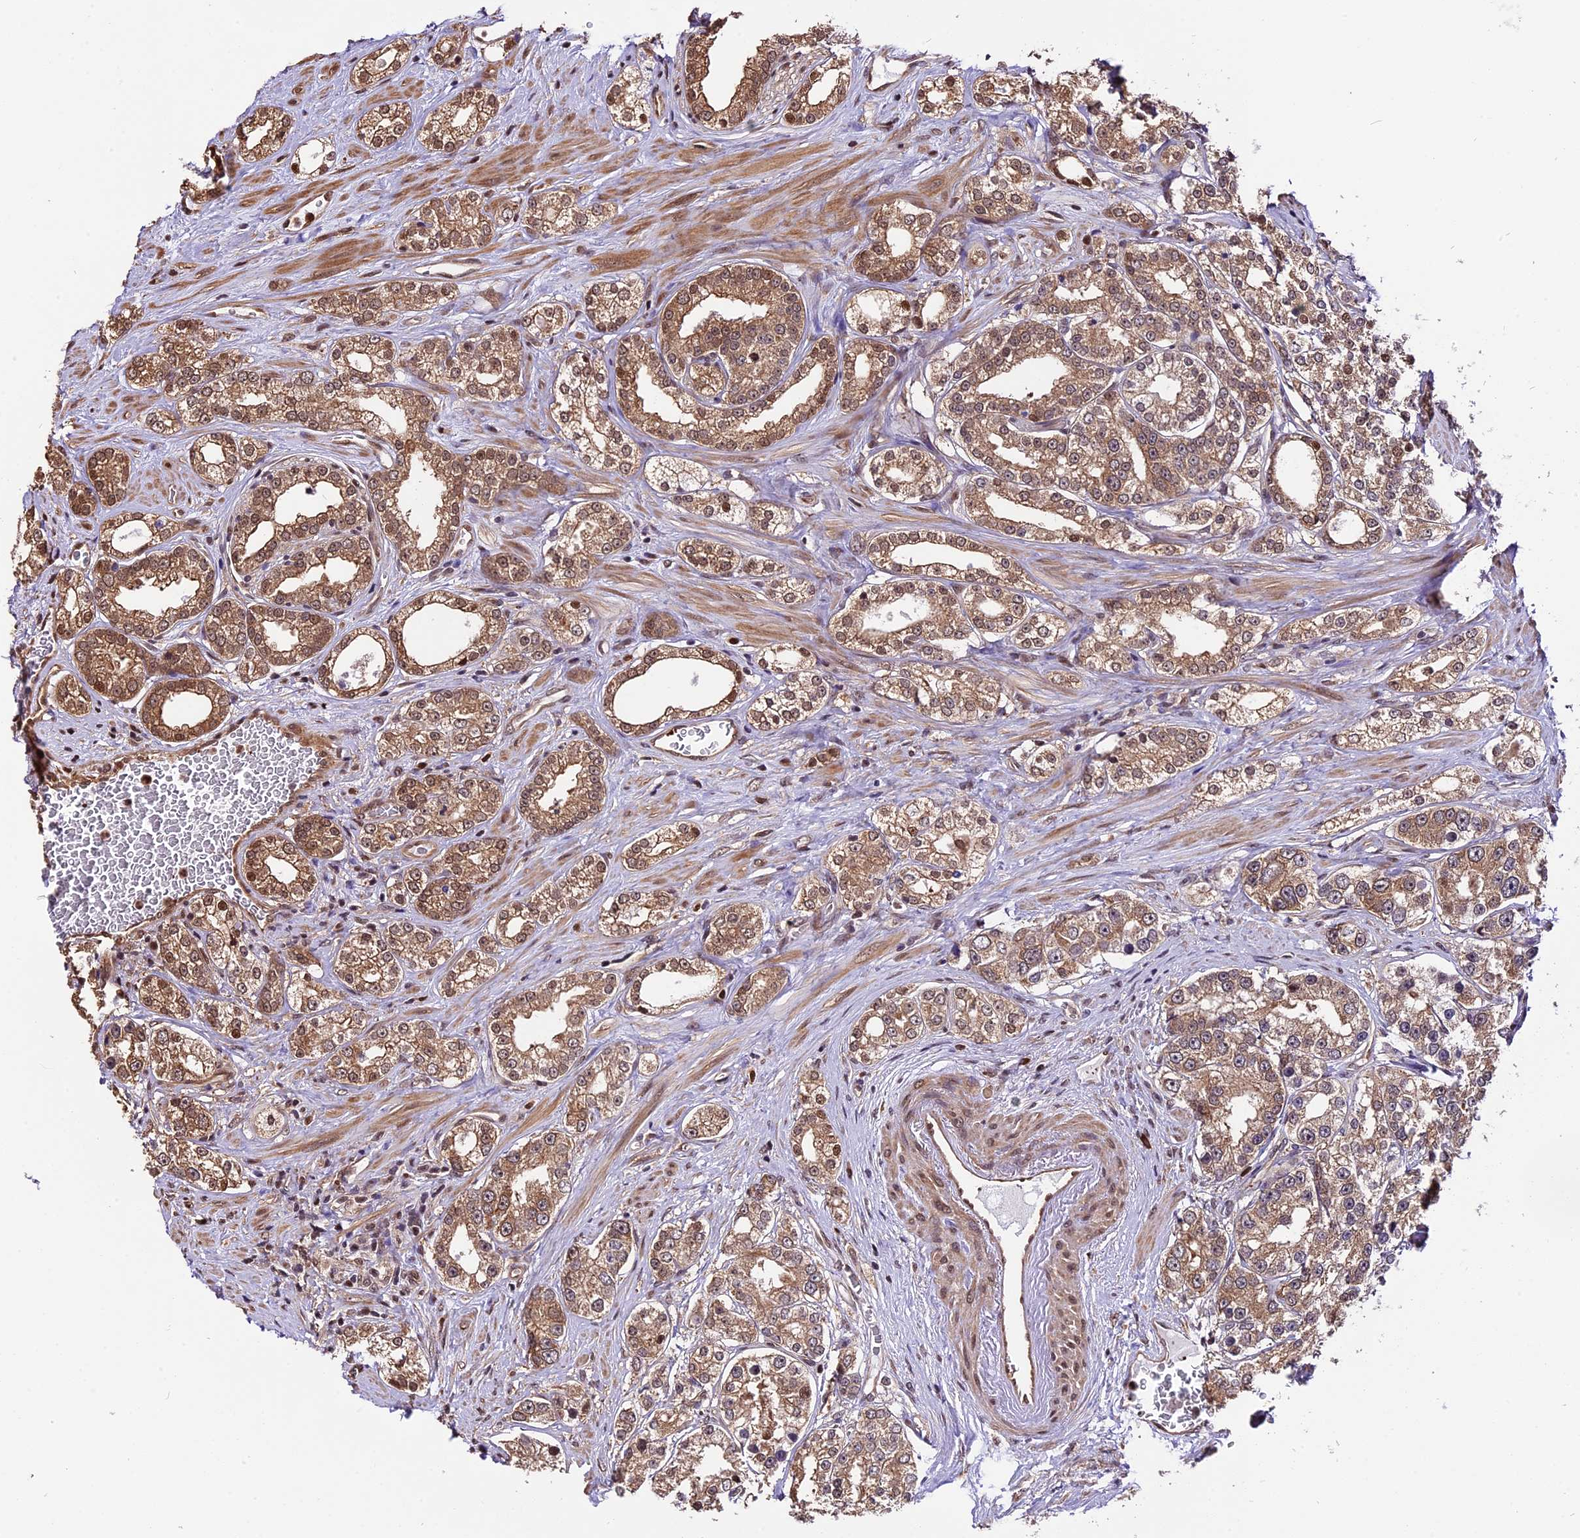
{"staining": {"intensity": "moderate", "quantity": ">75%", "location": "cytoplasmic/membranous,nuclear"}, "tissue": "prostate cancer", "cell_type": "Tumor cells", "image_type": "cancer", "snomed": [{"axis": "morphology", "description": "Normal tissue, NOS"}, {"axis": "morphology", "description": "Adenocarcinoma, High grade"}, {"axis": "topography", "description": "Prostate"}], "caption": "Approximately >75% of tumor cells in high-grade adenocarcinoma (prostate) exhibit moderate cytoplasmic/membranous and nuclear protein staining as visualized by brown immunohistochemical staining.", "gene": "HERPUD1", "patient": {"sex": "male", "age": 83}}